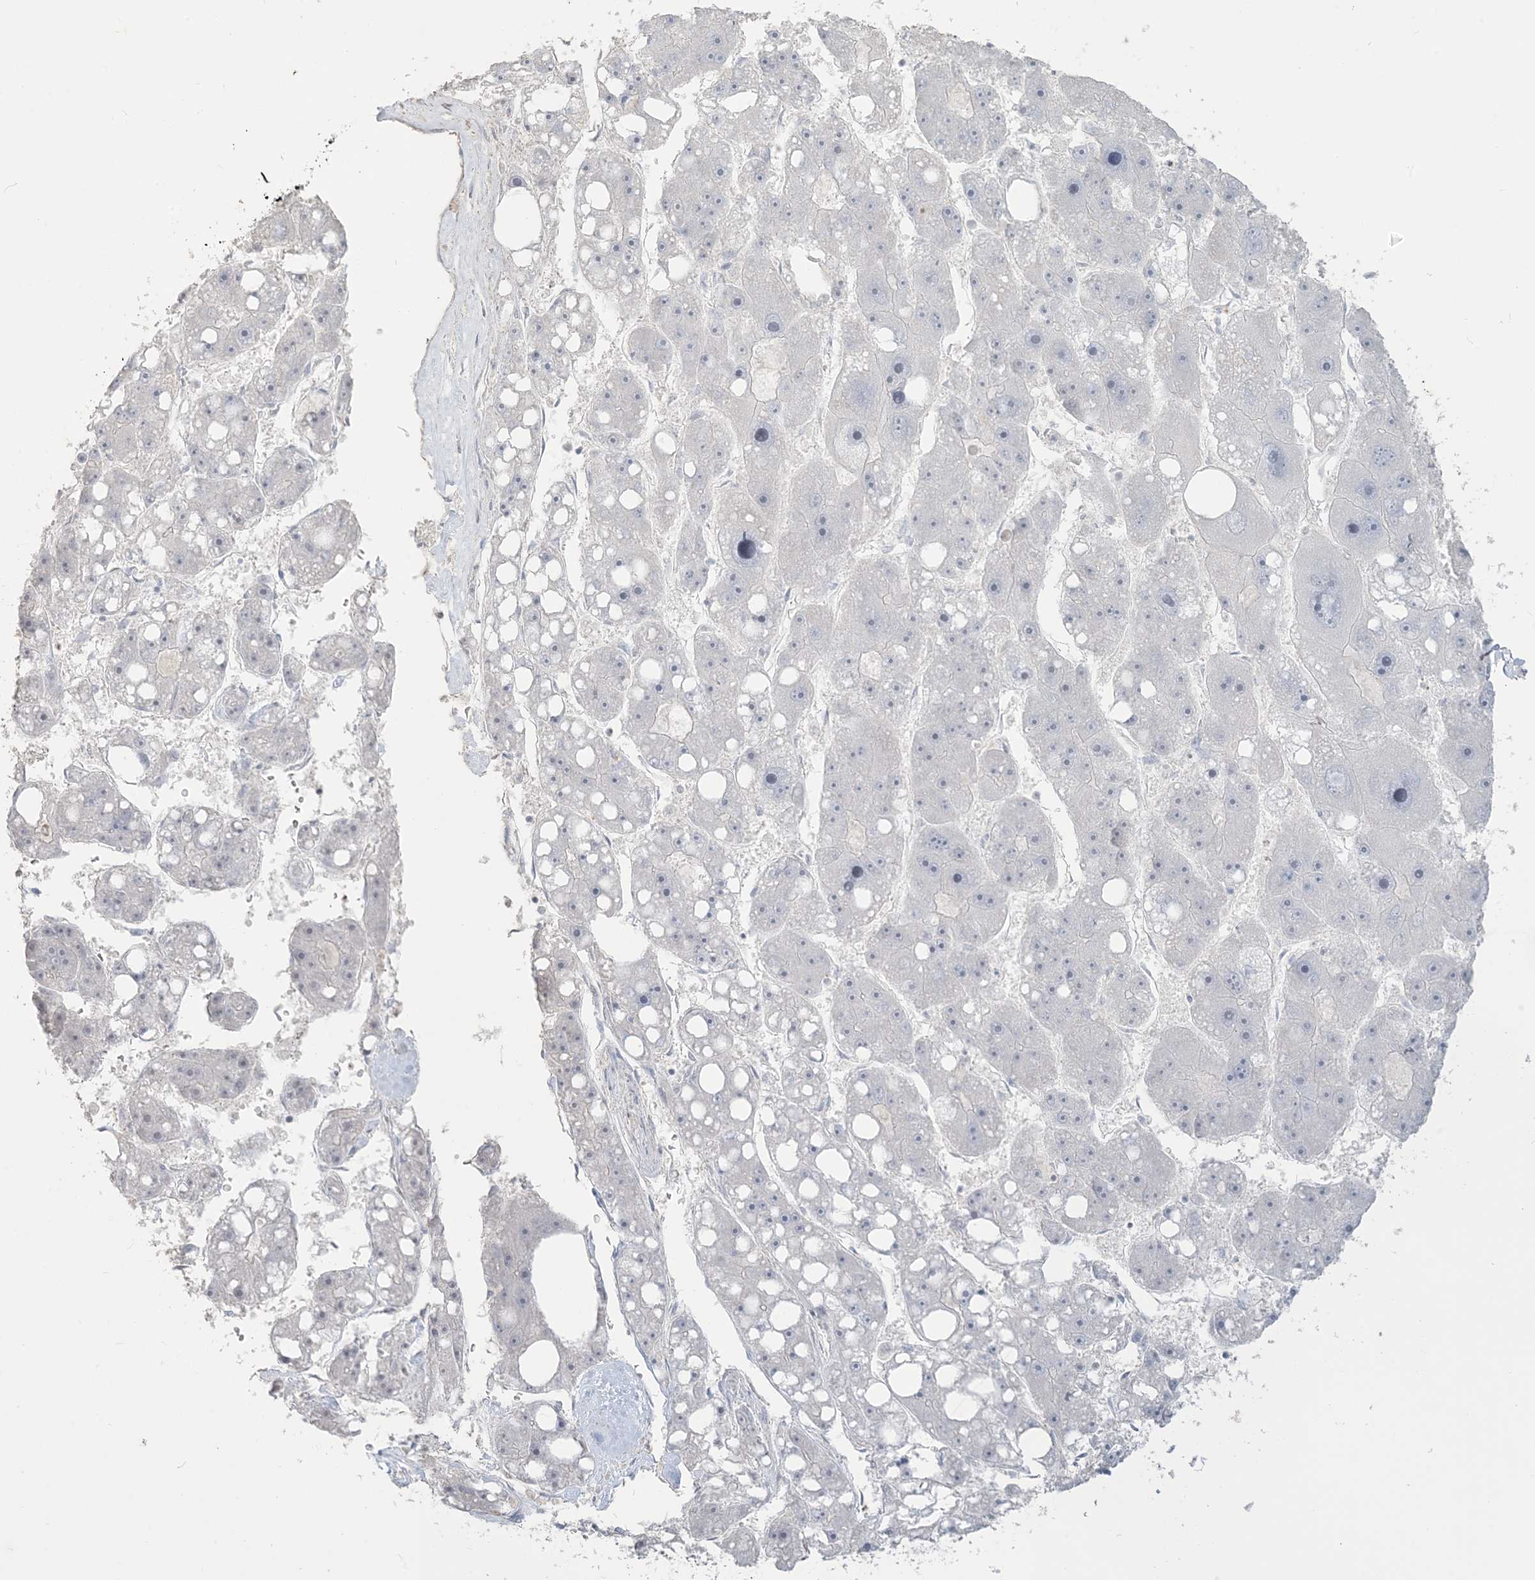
{"staining": {"intensity": "negative", "quantity": "none", "location": "none"}, "tissue": "liver cancer", "cell_type": "Tumor cells", "image_type": "cancer", "snomed": [{"axis": "morphology", "description": "Carcinoma, Hepatocellular, NOS"}, {"axis": "topography", "description": "Liver"}], "caption": "A photomicrograph of human hepatocellular carcinoma (liver) is negative for staining in tumor cells. Nuclei are stained in blue.", "gene": "NPHS2", "patient": {"sex": "female", "age": 61}}